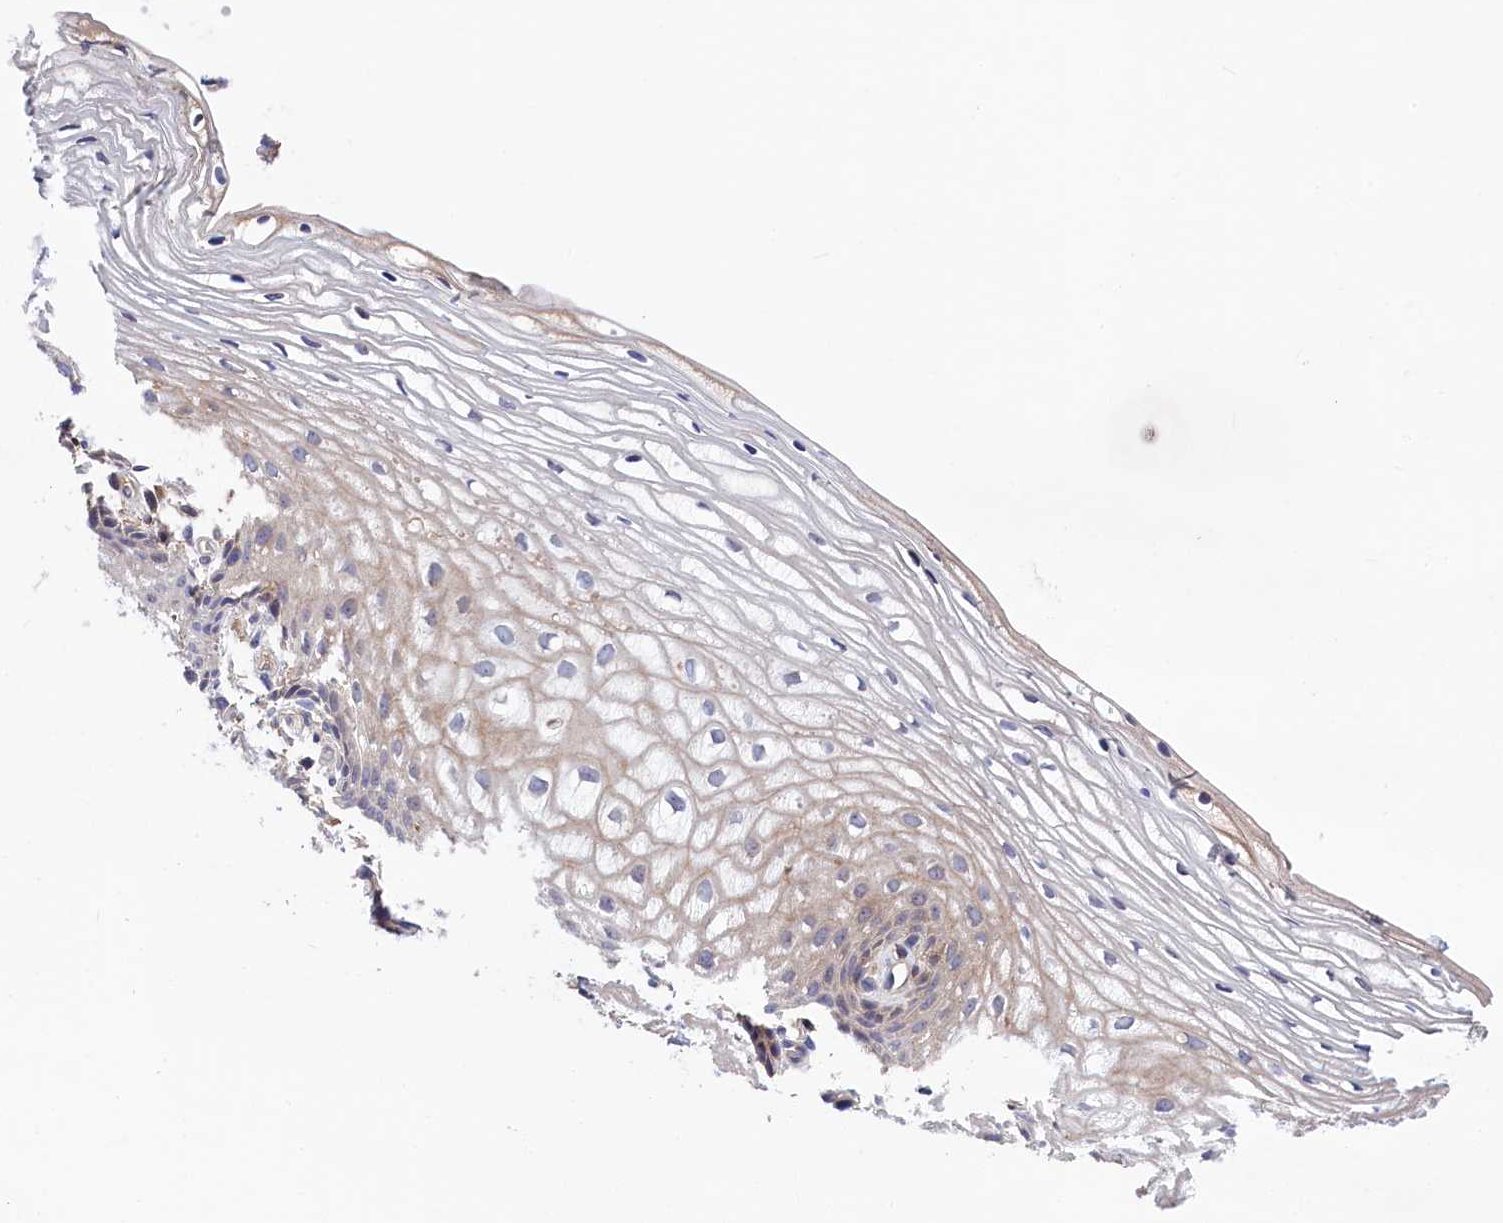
{"staining": {"intensity": "weak", "quantity": "<25%", "location": "cytoplasmic/membranous"}, "tissue": "vagina", "cell_type": "Squamous epithelial cells", "image_type": "normal", "snomed": [{"axis": "morphology", "description": "Normal tissue, NOS"}, {"axis": "topography", "description": "Vagina"}], "caption": "Micrograph shows no significant protein staining in squamous epithelial cells of normal vagina.", "gene": "CRACD", "patient": {"sex": "female", "age": 60}}